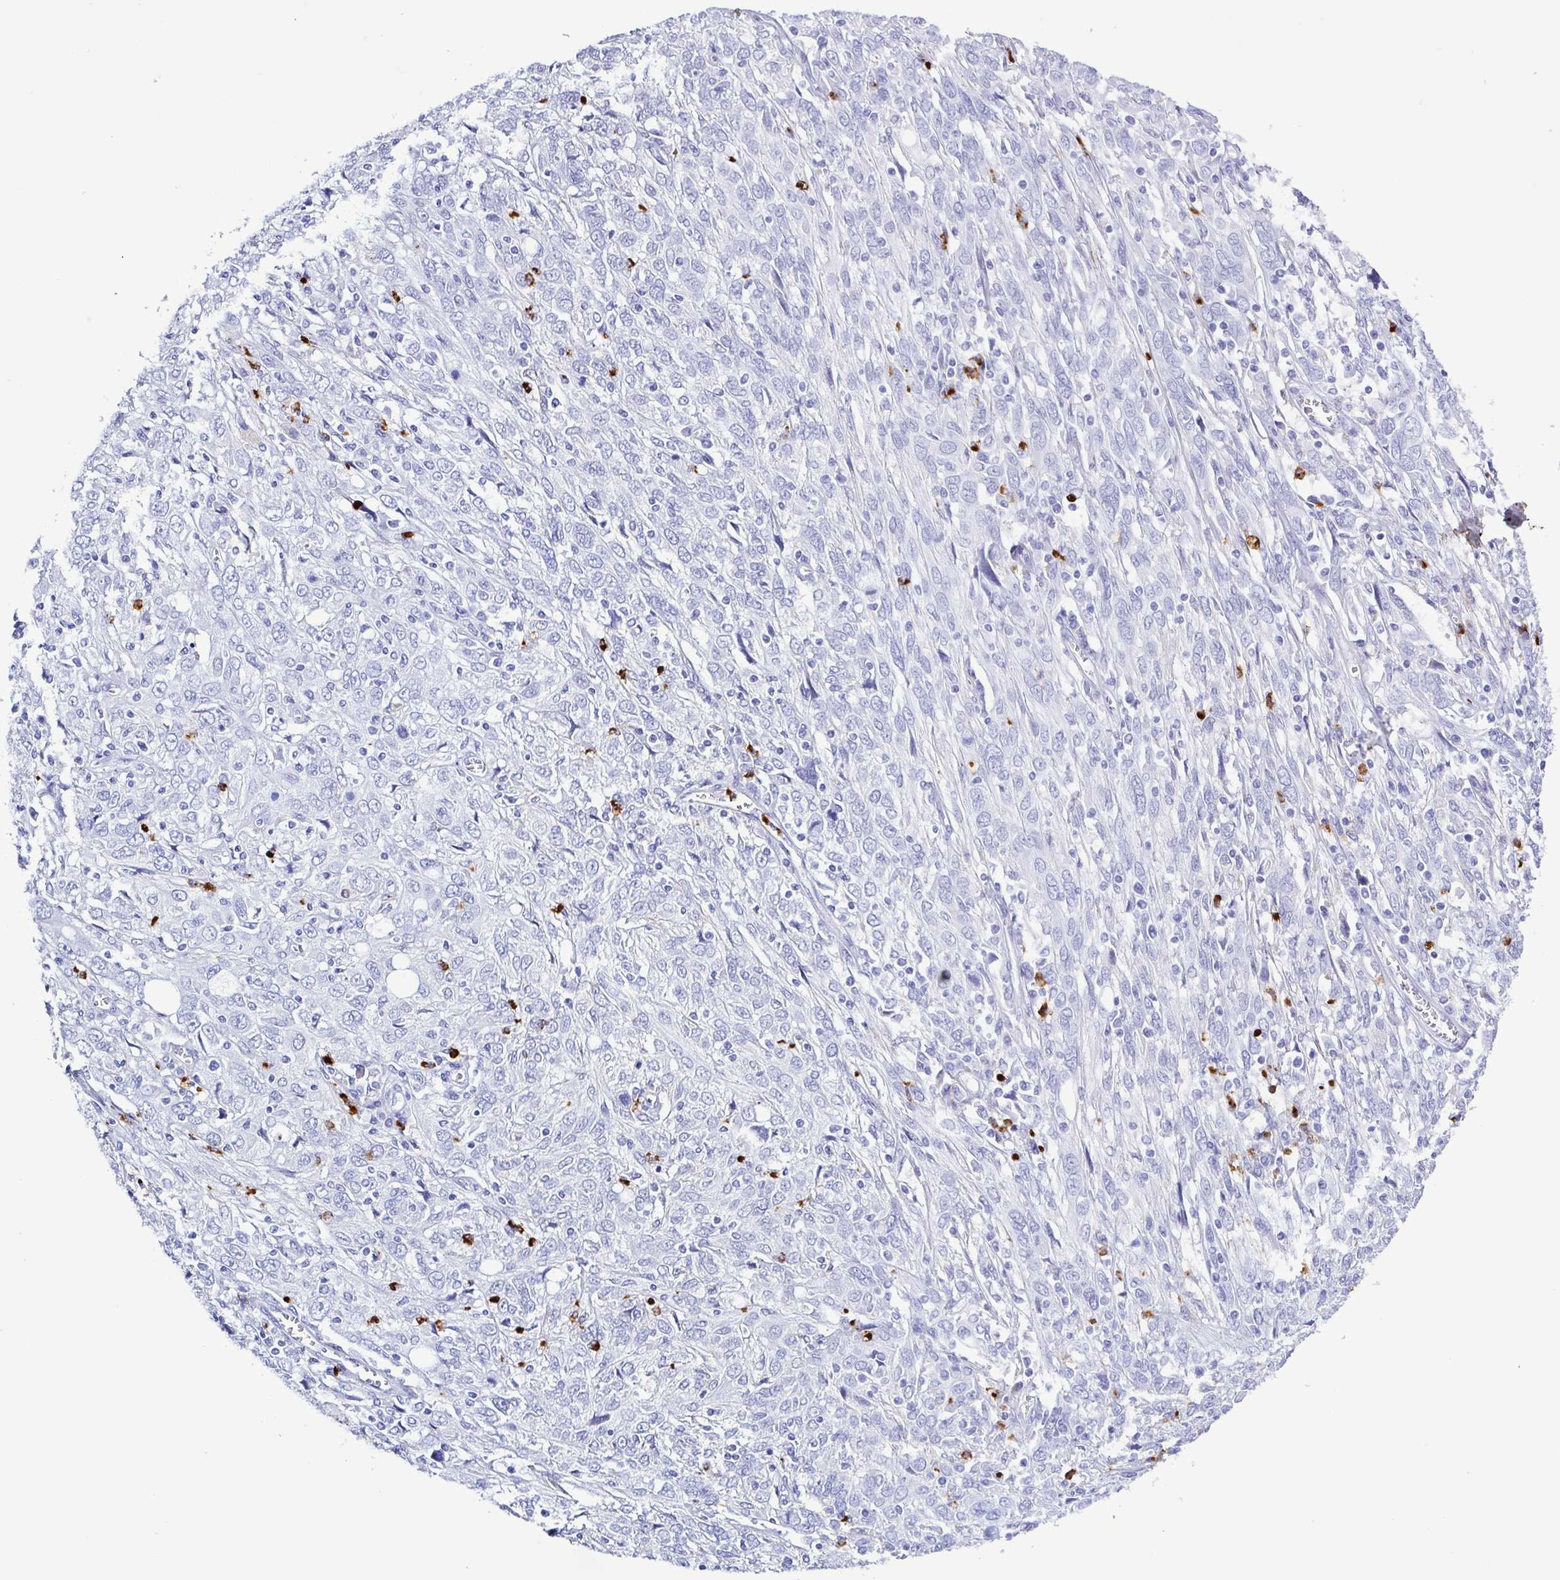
{"staining": {"intensity": "negative", "quantity": "none", "location": "none"}, "tissue": "cervical cancer", "cell_type": "Tumor cells", "image_type": "cancer", "snomed": [{"axis": "morphology", "description": "Squamous cell carcinoma, NOS"}, {"axis": "topography", "description": "Cervix"}], "caption": "This histopathology image is of cervical cancer (squamous cell carcinoma) stained with immunohistochemistry to label a protein in brown with the nuclei are counter-stained blue. There is no expression in tumor cells.", "gene": "LTF", "patient": {"sex": "female", "age": 46}}